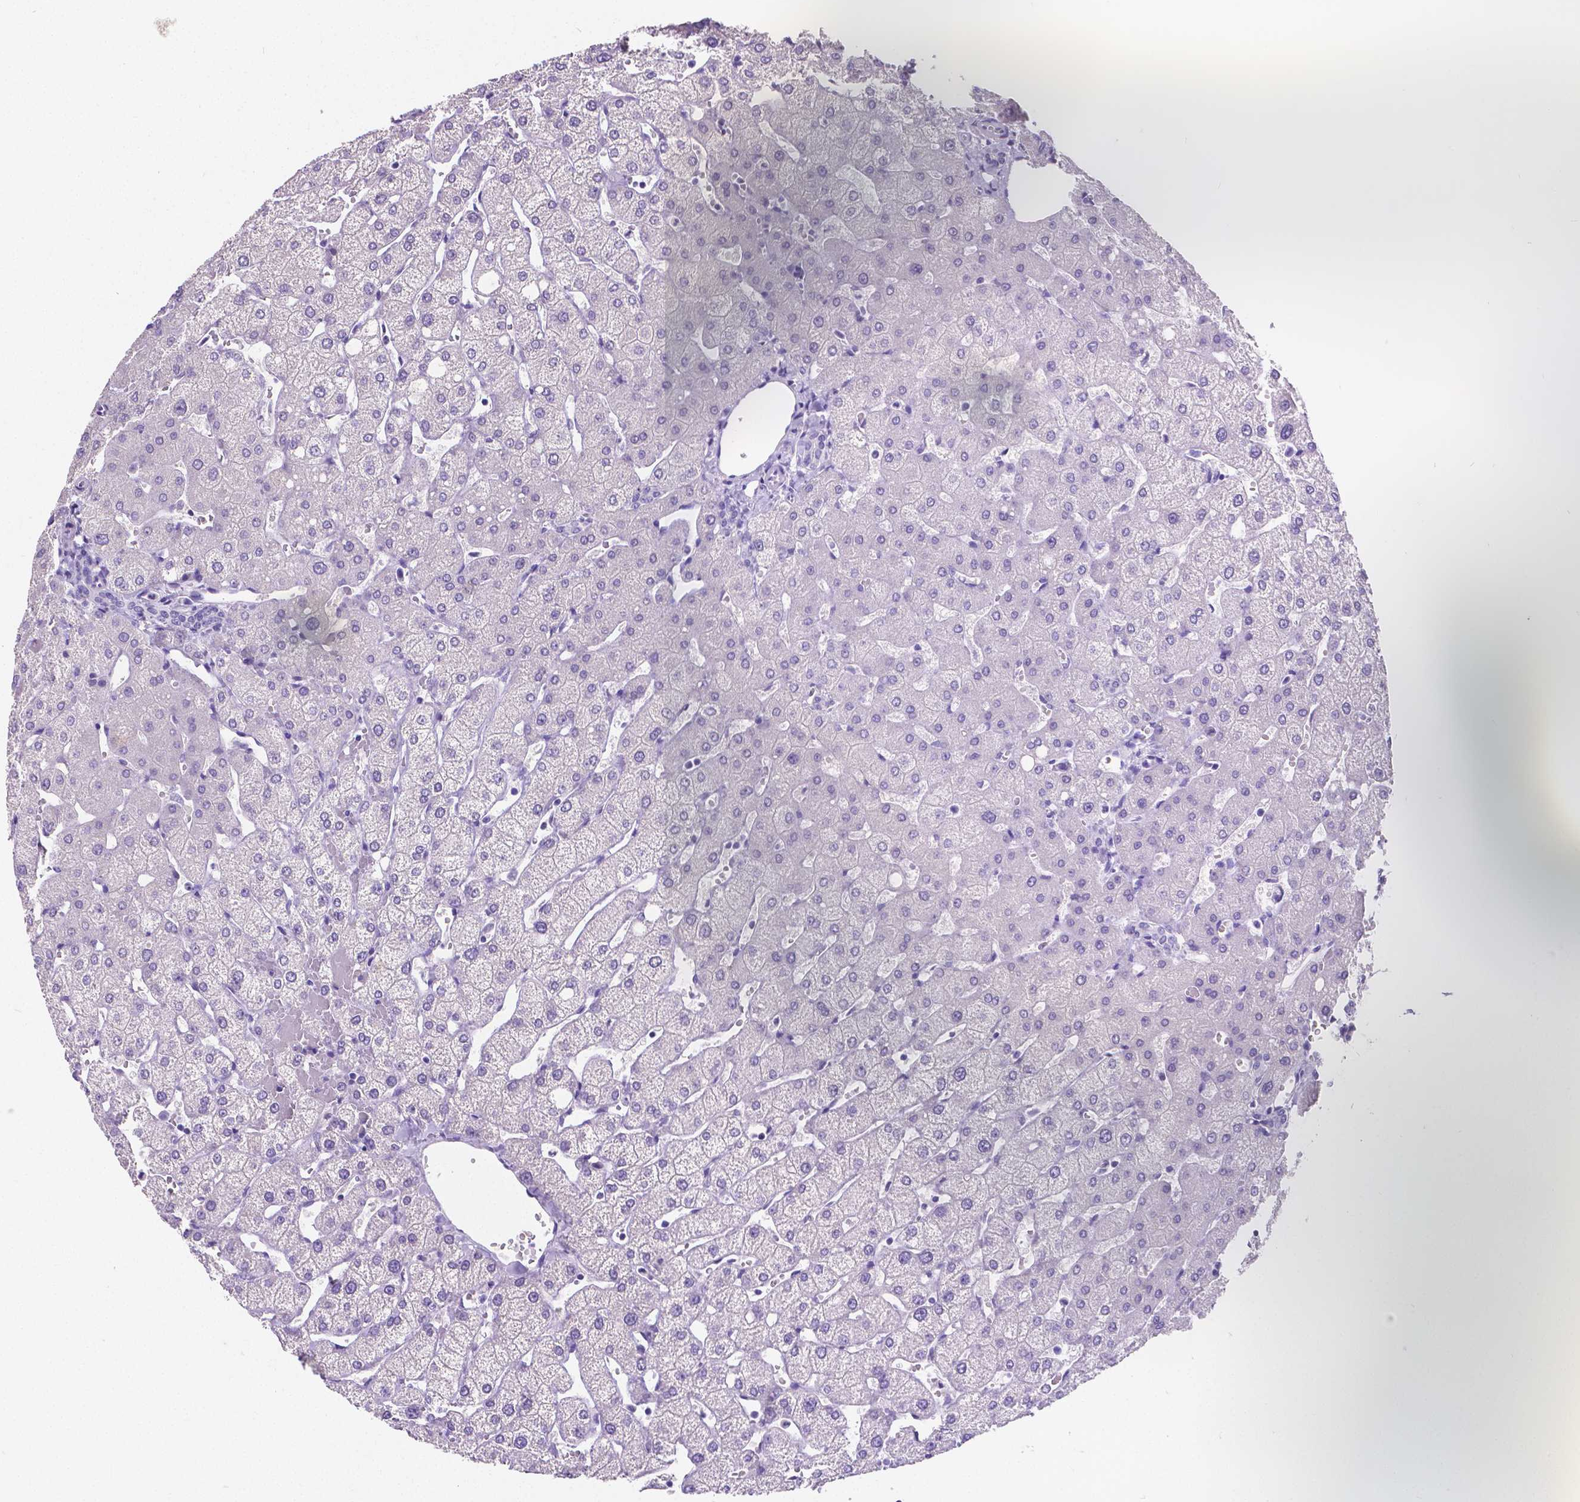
{"staining": {"intensity": "negative", "quantity": "none", "location": "none"}, "tissue": "liver", "cell_type": "Cholangiocytes", "image_type": "normal", "snomed": [{"axis": "morphology", "description": "Normal tissue, NOS"}, {"axis": "topography", "description": "Liver"}], "caption": "Immunohistochemistry image of unremarkable liver: human liver stained with DAB (3,3'-diaminobenzidine) shows no significant protein expression in cholangiocytes. Brightfield microscopy of immunohistochemistry stained with DAB (brown) and hematoxylin (blue), captured at high magnification.", "gene": "SATB2", "patient": {"sex": "female", "age": 54}}